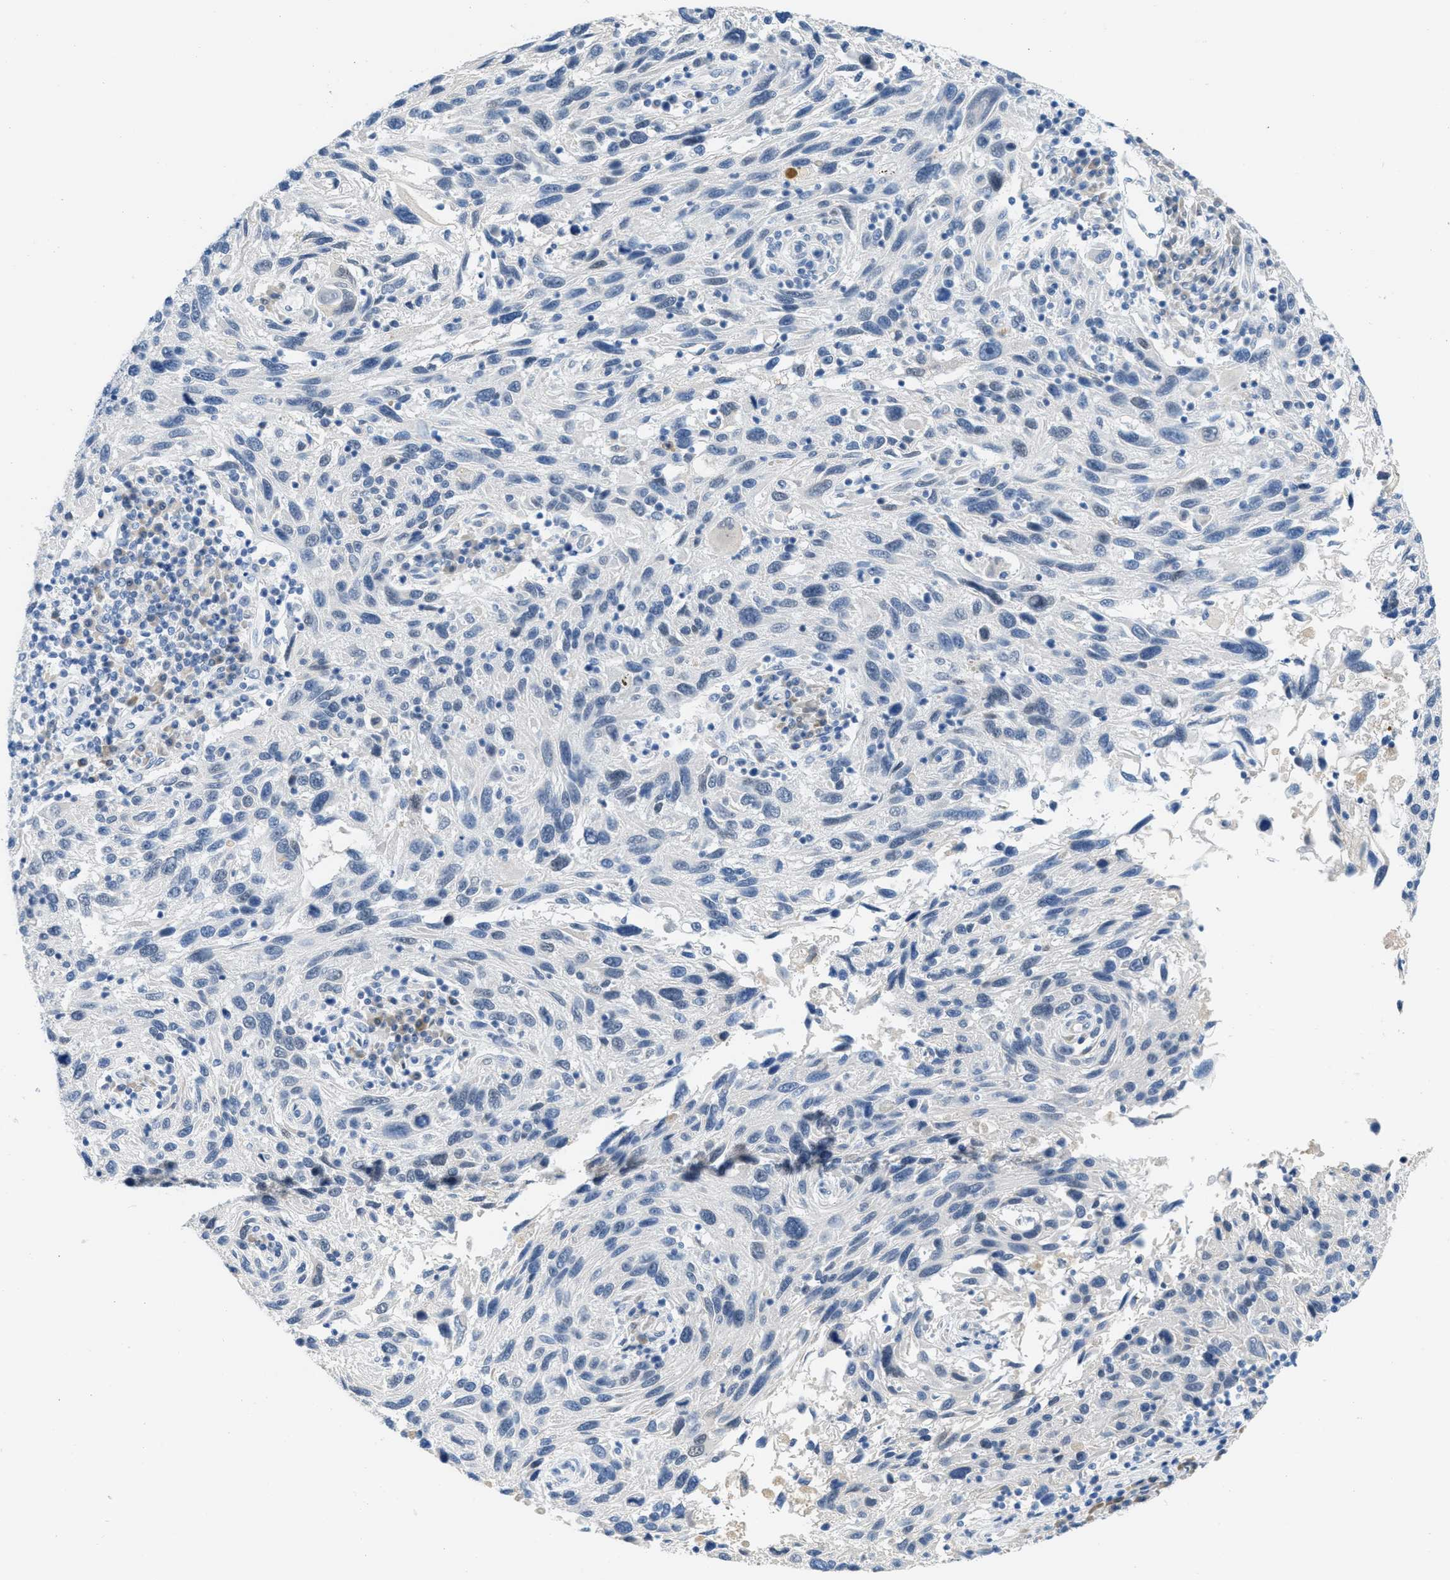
{"staining": {"intensity": "negative", "quantity": "none", "location": "none"}, "tissue": "melanoma", "cell_type": "Tumor cells", "image_type": "cancer", "snomed": [{"axis": "morphology", "description": "Malignant melanoma, NOS"}, {"axis": "topography", "description": "Skin"}], "caption": "A high-resolution micrograph shows IHC staining of melanoma, which reveals no significant expression in tumor cells.", "gene": "HSF2", "patient": {"sex": "male", "age": 53}}